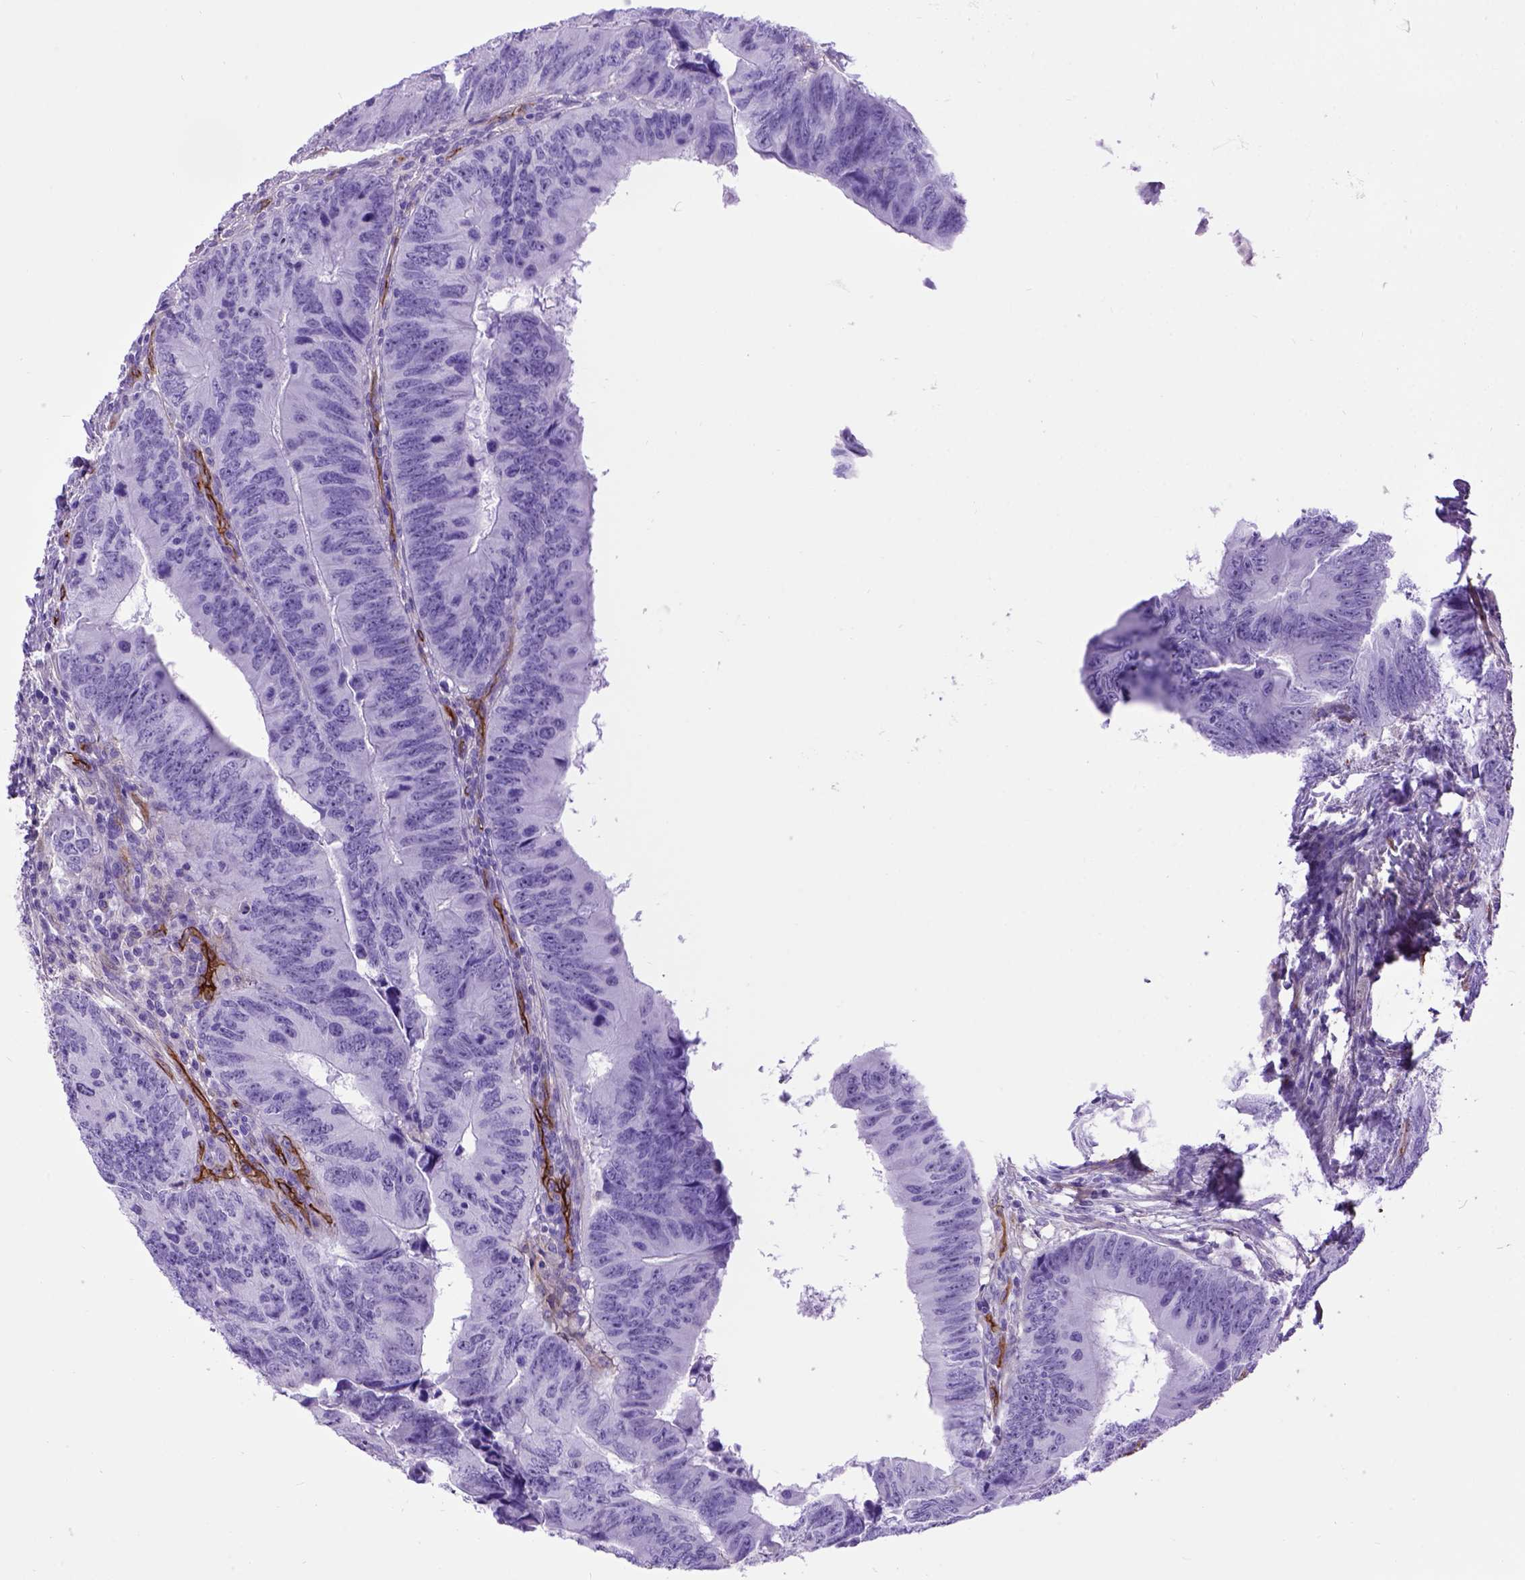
{"staining": {"intensity": "negative", "quantity": "none", "location": "none"}, "tissue": "colorectal cancer", "cell_type": "Tumor cells", "image_type": "cancer", "snomed": [{"axis": "morphology", "description": "Adenocarcinoma, NOS"}, {"axis": "topography", "description": "Colon"}], "caption": "Immunohistochemistry micrograph of adenocarcinoma (colorectal) stained for a protein (brown), which exhibits no positivity in tumor cells. (DAB (3,3'-diaminobenzidine) IHC with hematoxylin counter stain).", "gene": "ENG", "patient": {"sex": "female", "age": 82}}